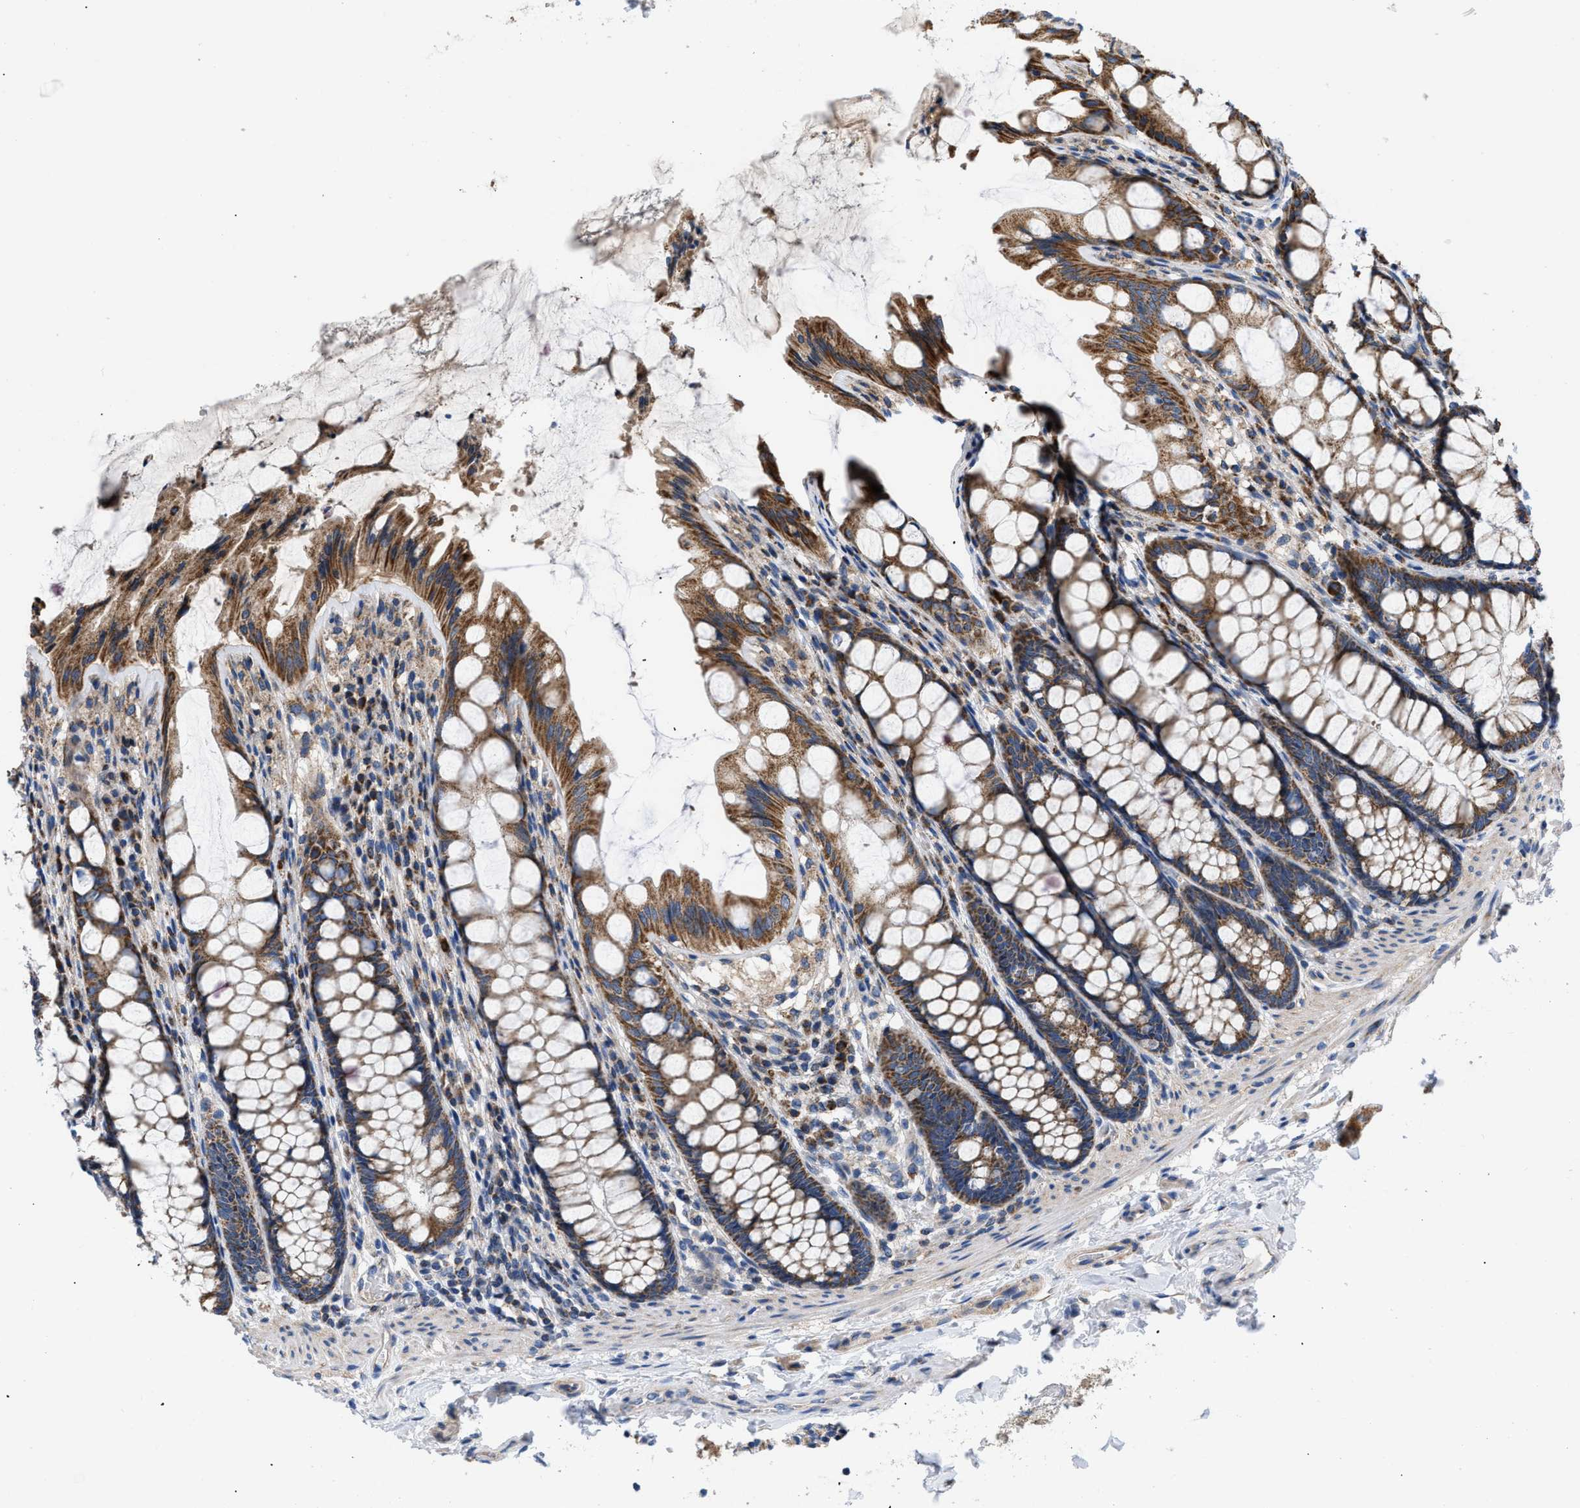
{"staining": {"intensity": "moderate", "quantity": ">75%", "location": "cytoplasmic/membranous"}, "tissue": "colon", "cell_type": "Endothelial cells", "image_type": "normal", "snomed": [{"axis": "morphology", "description": "Normal tissue, NOS"}, {"axis": "topography", "description": "Colon"}], "caption": "High-power microscopy captured an immunohistochemistry (IHC) histopathology image of unremarkable colon, revealing moderate cytoplasmic/membranous positivity in about >75% of endothelial cells.", "gene": "OPTN", "patient": {"sex": "male", "age": 47}}